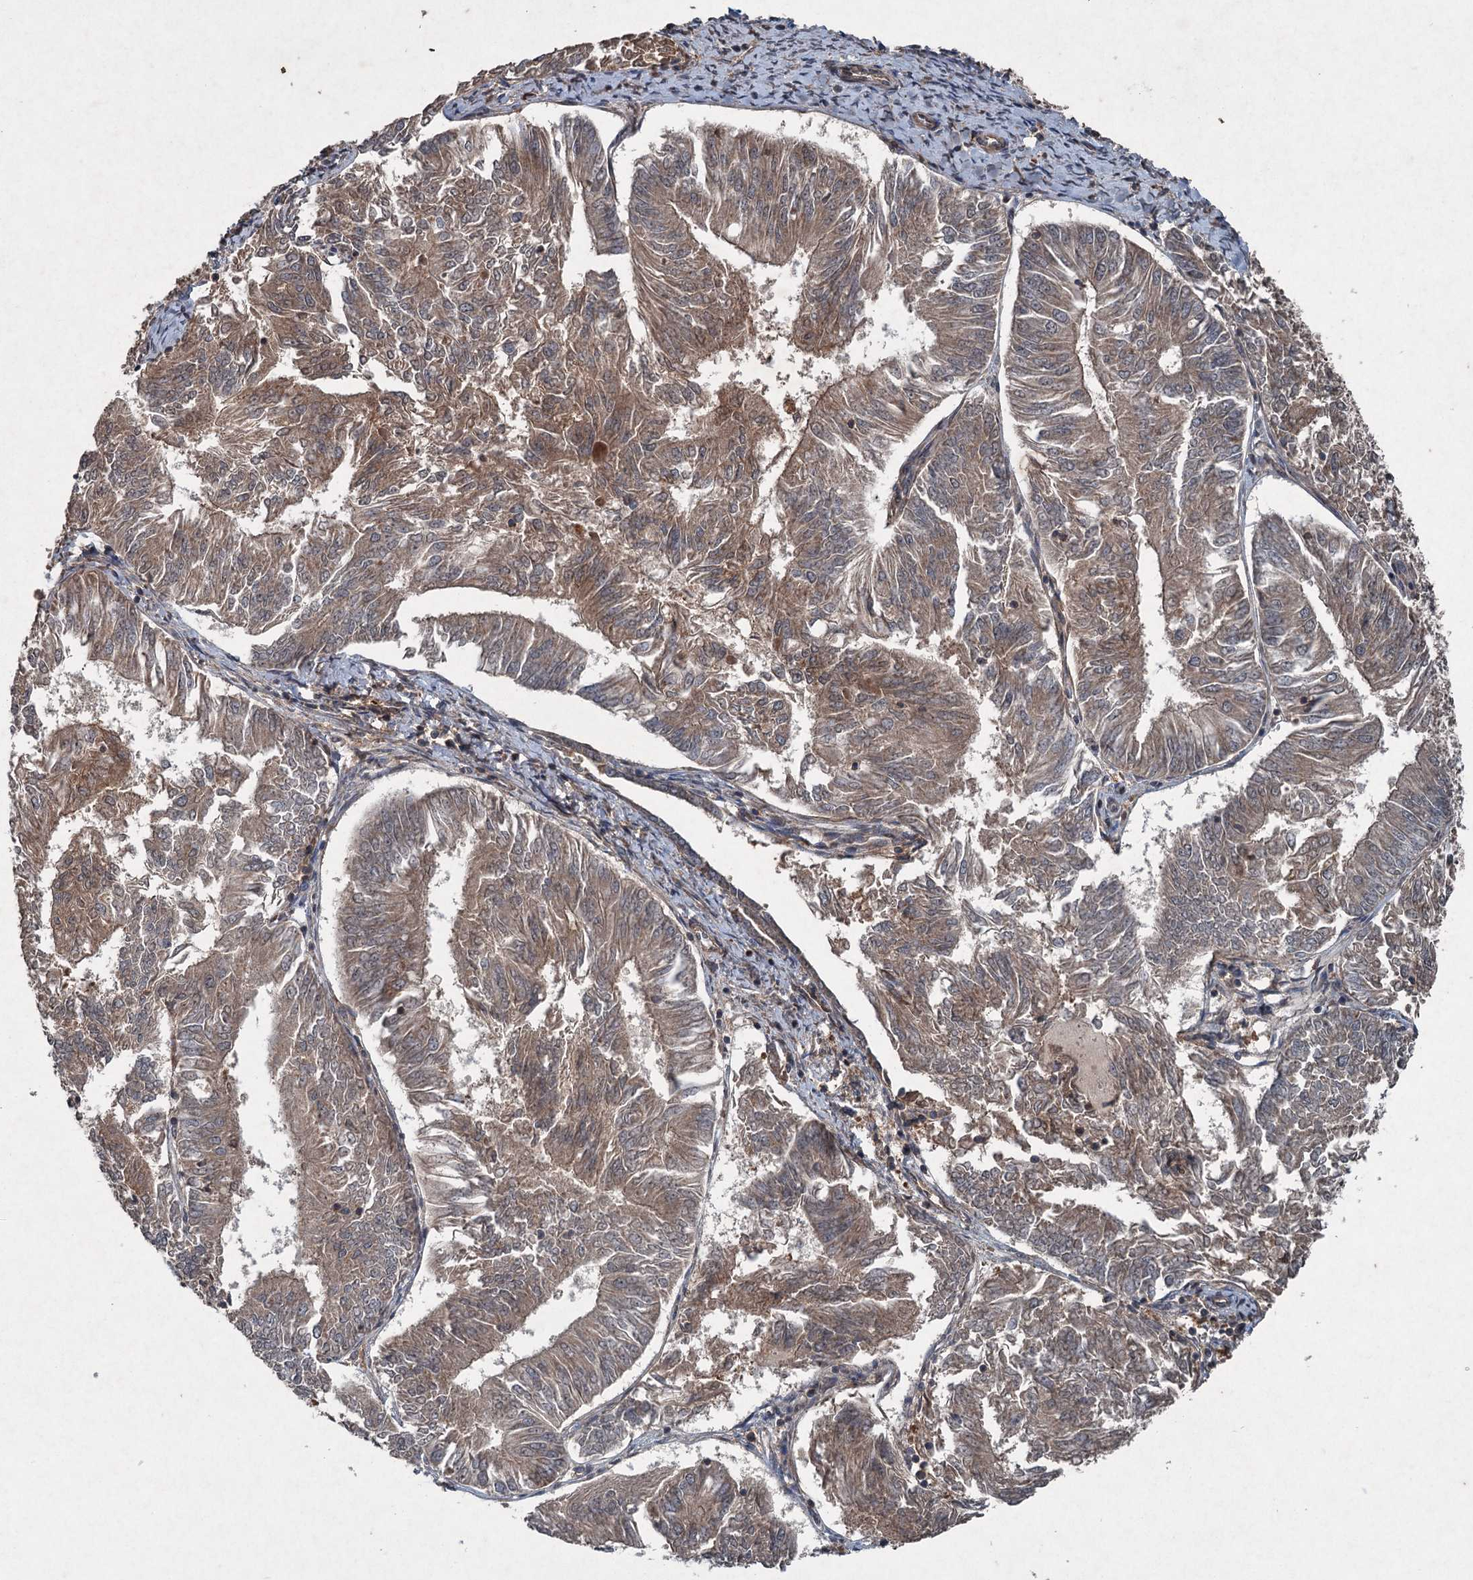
{"staining": {"intensity": "moderate", "quantity": ">75%", "location": "cytoplasmic/membranous"}, "tissue": "endometrial cancer", "cell_type": "Tumor cells", "image_type": "cancer", "snomed": [{"axis": "morphology", "description": "Adenocarcinoma, NOS"}, {"axis": "topography", "description": "Endometrium"}], "caption": "A photomicrograph of human adenocarcinoma (endometrial) stained for a protein exhibits moderate cytoplasmic/membranous brown staining in tumor cells.", "gene": "ALAS1", "patient": {"sex": "female", "age": 58}}